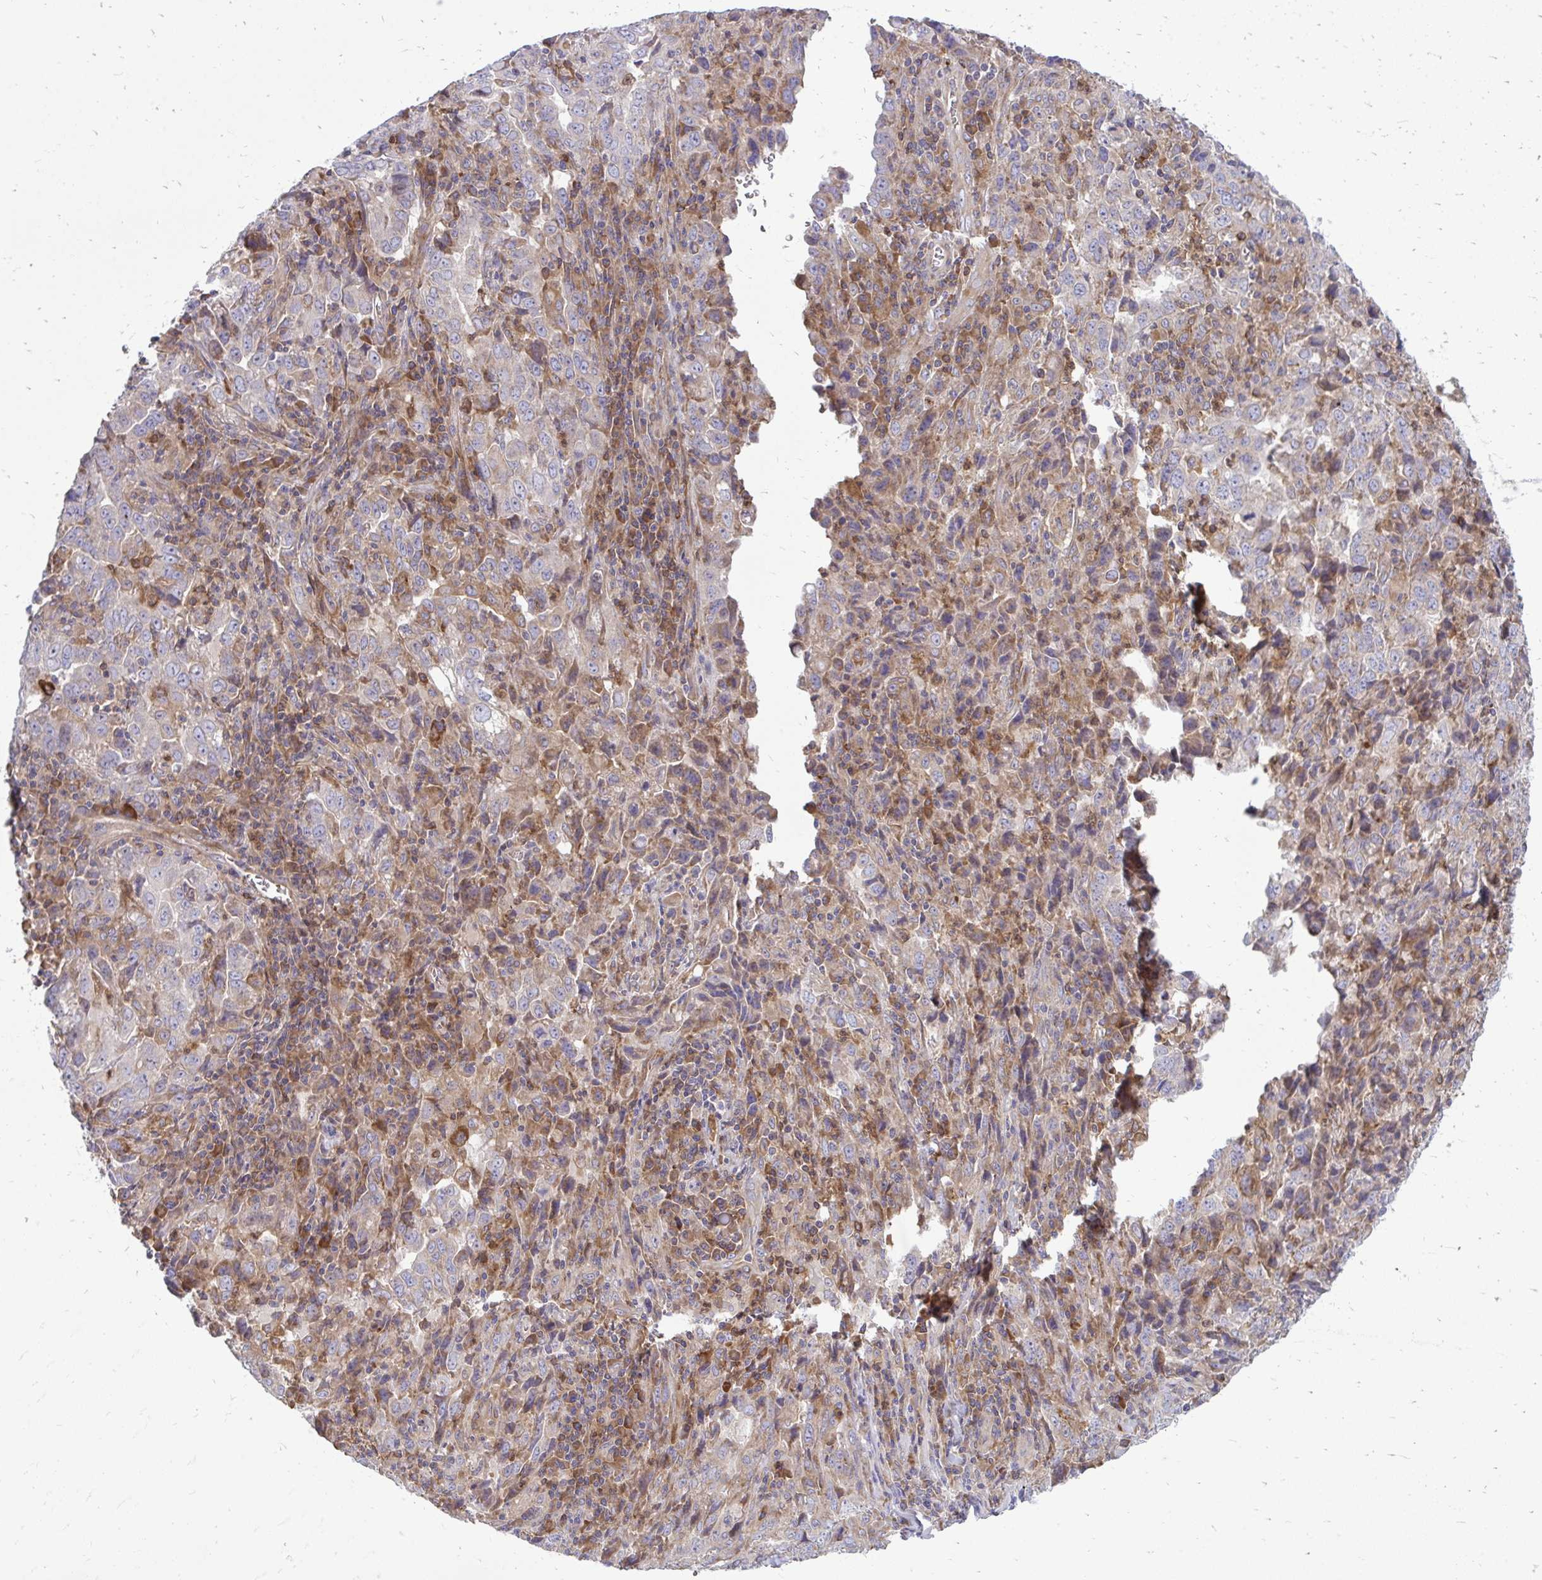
{"staining": {"intensity": "negative", "quantity": "none", "location": "none"}, "tissue": "lung cancer", "cell_type": "Tumor cells", "image_type": "cancer", "snomed": [{"axis": "morphology", "description": "Adenocarcinoma, NOS"}, {"axis": "topography", "description": "Lung"}], "caption": "This image is of lung cancer (adenocarcinoma) stained with immunohistochemistry to label a protein in brown with the nuclei are counter-stained blue. There is no positivity in tumor cells. Brightfield microscopy of immunohistochemistry stained with DAB (3,3'-diaminobenzidine) (brown) and hematoxylin (blue), captured at high magnification.", "gene": "ASAP1", "patient": {"sex": "male", "age": 67}}